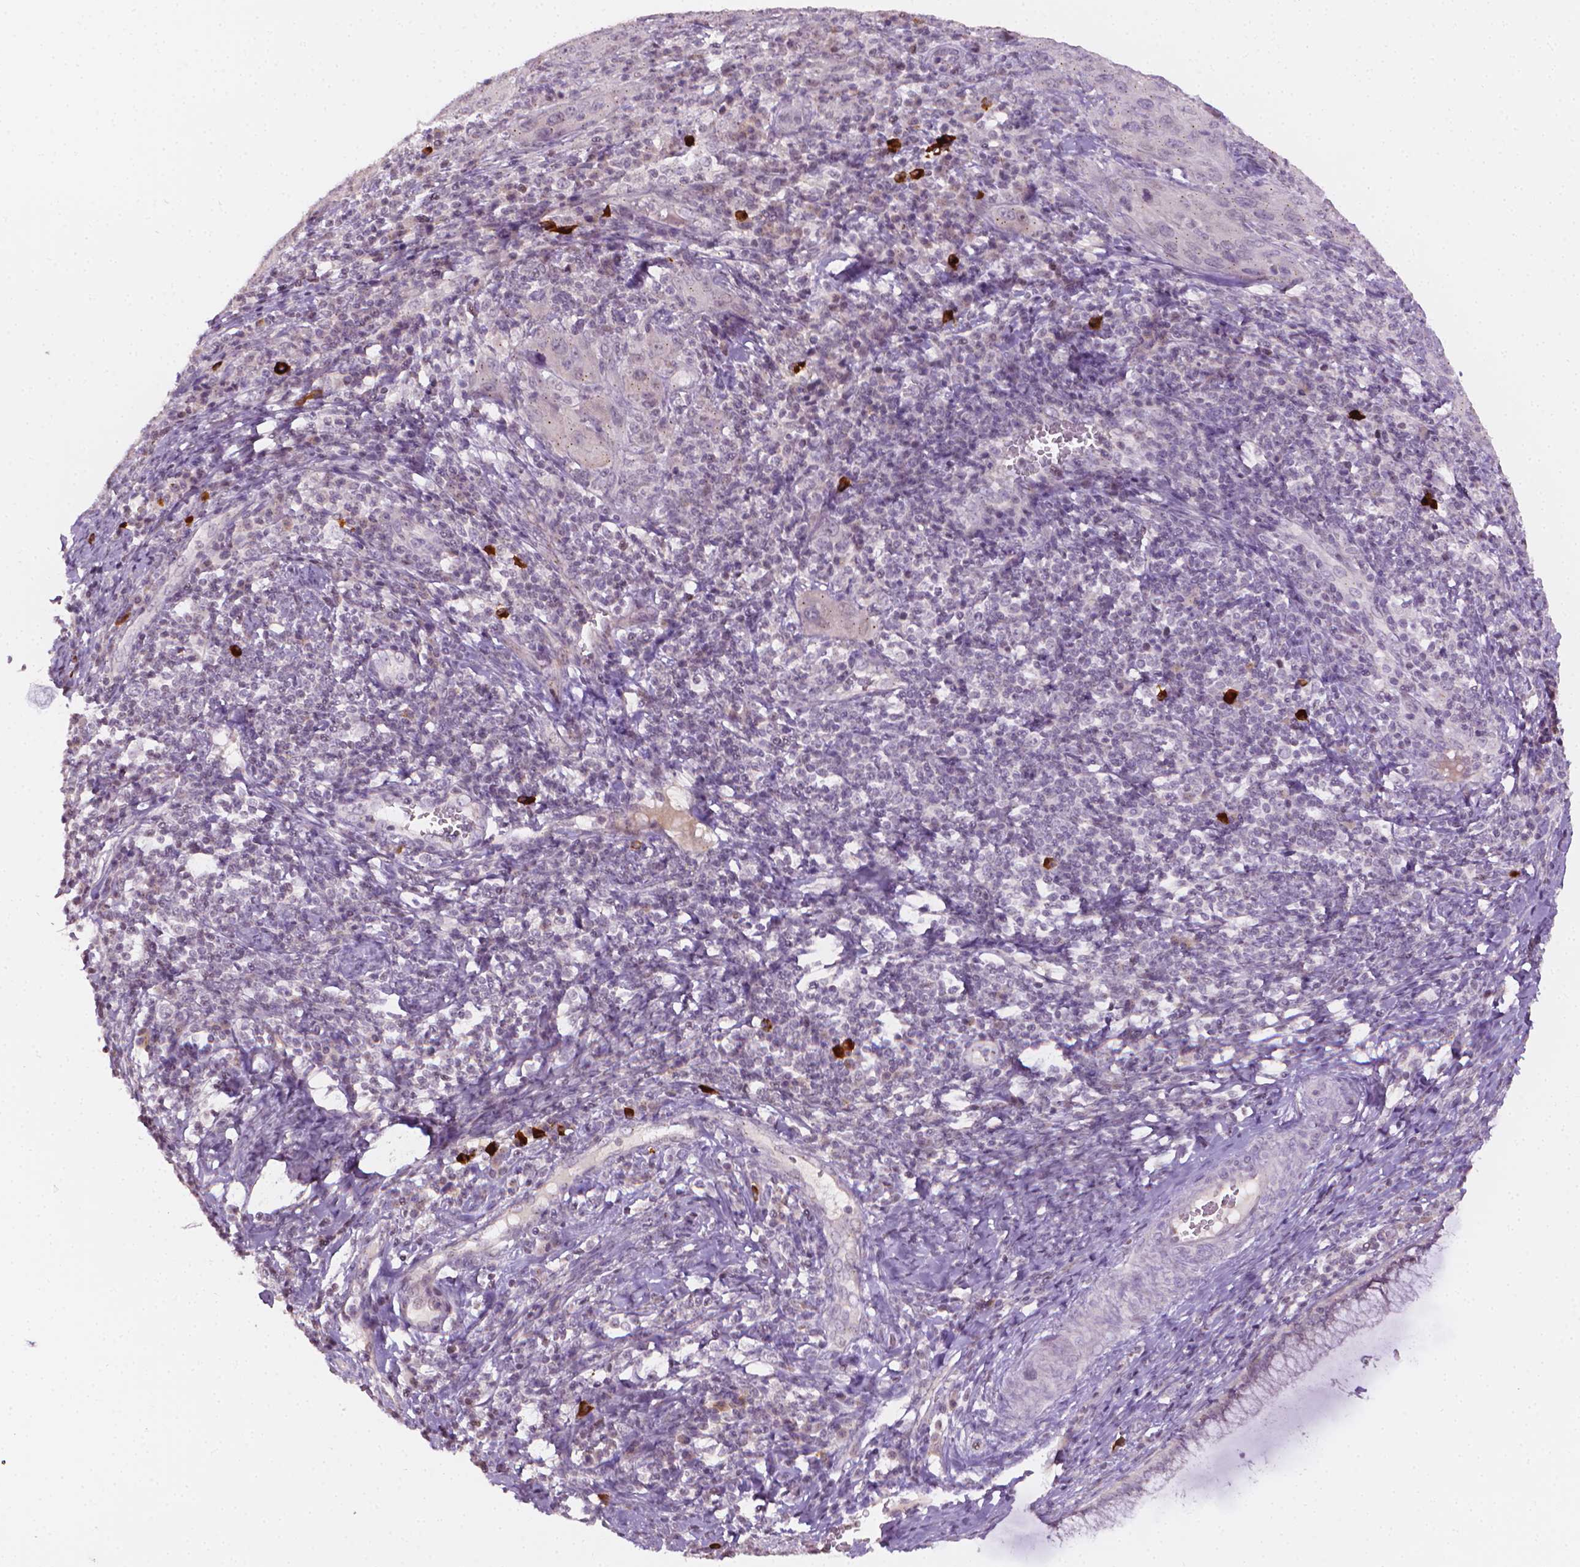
{"staining": {"intensity": "negative", "quantity": "none", "location": "none"}, "tissue": "cervical cancer", "cell_type": "Tumor cells", "image_type": "cancer", "snomed": [{"axis": "morphology", "description": "Normal tissue, NOS"}, {"axis": "morphology", "description": "Squamous cell carcinoma, NOS"}, {"axis": "topography", "description": "Cervix"}], "caption": "This micrograph is of squamous cell carcinoma (cervical) stained with immunohistochemistry to label a protein in brown with the nuclei are counter-stained blue. There is no expression in tumor cells.", "gene": "NCAN", "patient": {"sex": "female", "age": 51}}